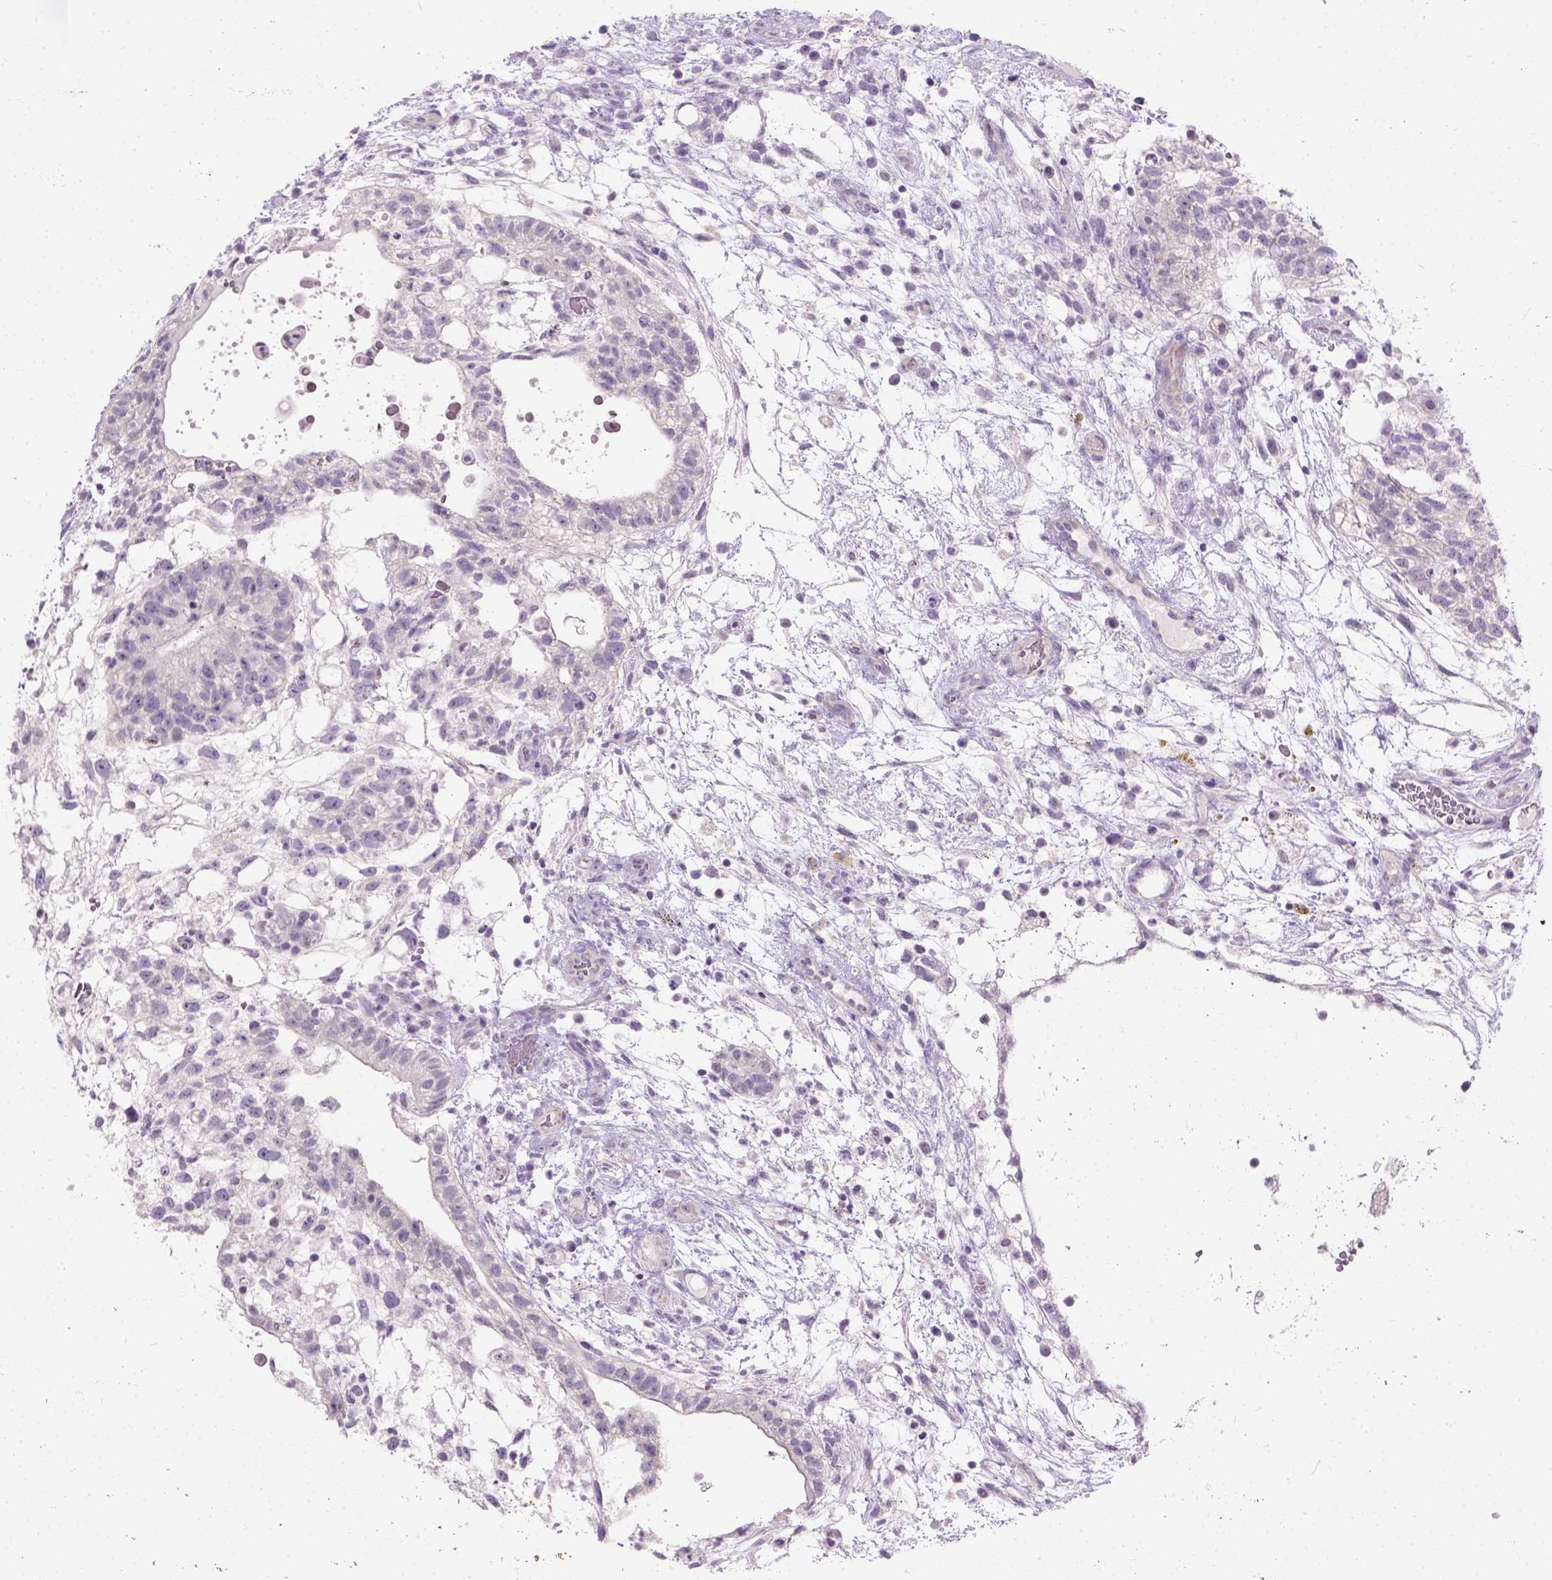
{"staining": {"intensity": "negative", "quantity": "none", "location": "none"}, "tissue": "testis cancer", "cell_type": "Tumor cells", "image_type": "cancer", "snomed": [{"axis": "morphology", "description": "Normal tissue, NOS"}, {"axis": "morphology", "description": "Carcinoma, Embryonal, NOS"}, {"axis": "topography", "description": "Testis"}], "caption": "DAB (3,3'-diaminobenzidine) immunohistochemical staining of testis embryonal carcinoma shows no significant positivity in tumor cells.", "gene": "C20orf144", "patient": {"sex": "male", "age": 32}}